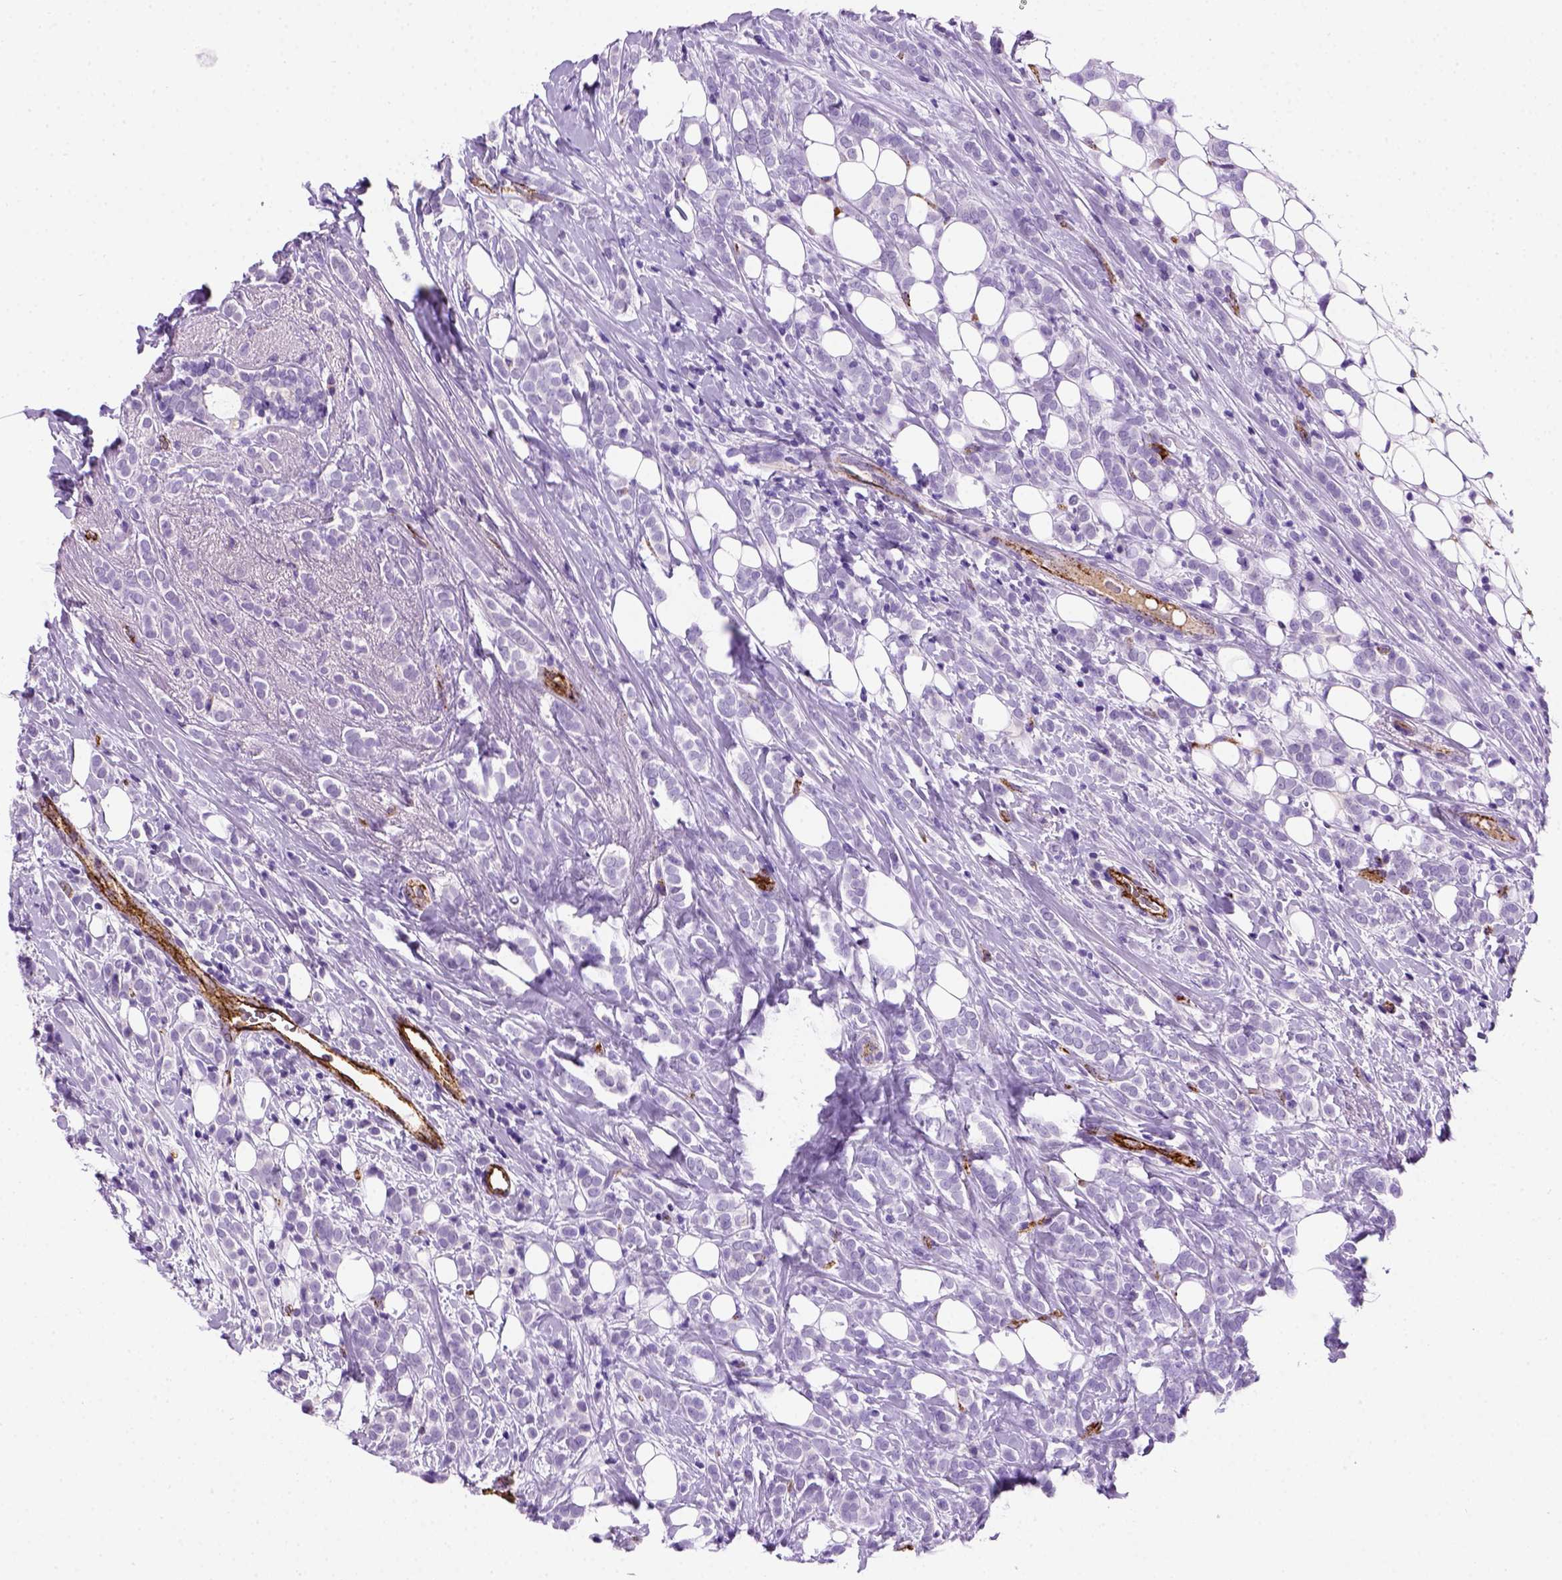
{"staining": {"intensity": "negative", "quantity": "none", "location": "none"}, "tissue": "breast cancer", "cell_type": "Tumor cells", "image_type": "cancer", "snomed": [{"axis": "morphology", "description": "Lobular carcinoma"}, {"axis": "topography", "description": "Breast"}], "caption": "A histopathology image of human lobular carcinoma (breast) is negative for staining in tumor cells.", "gene": "VWF", "patient": {"sex": "female", "age": 49}}